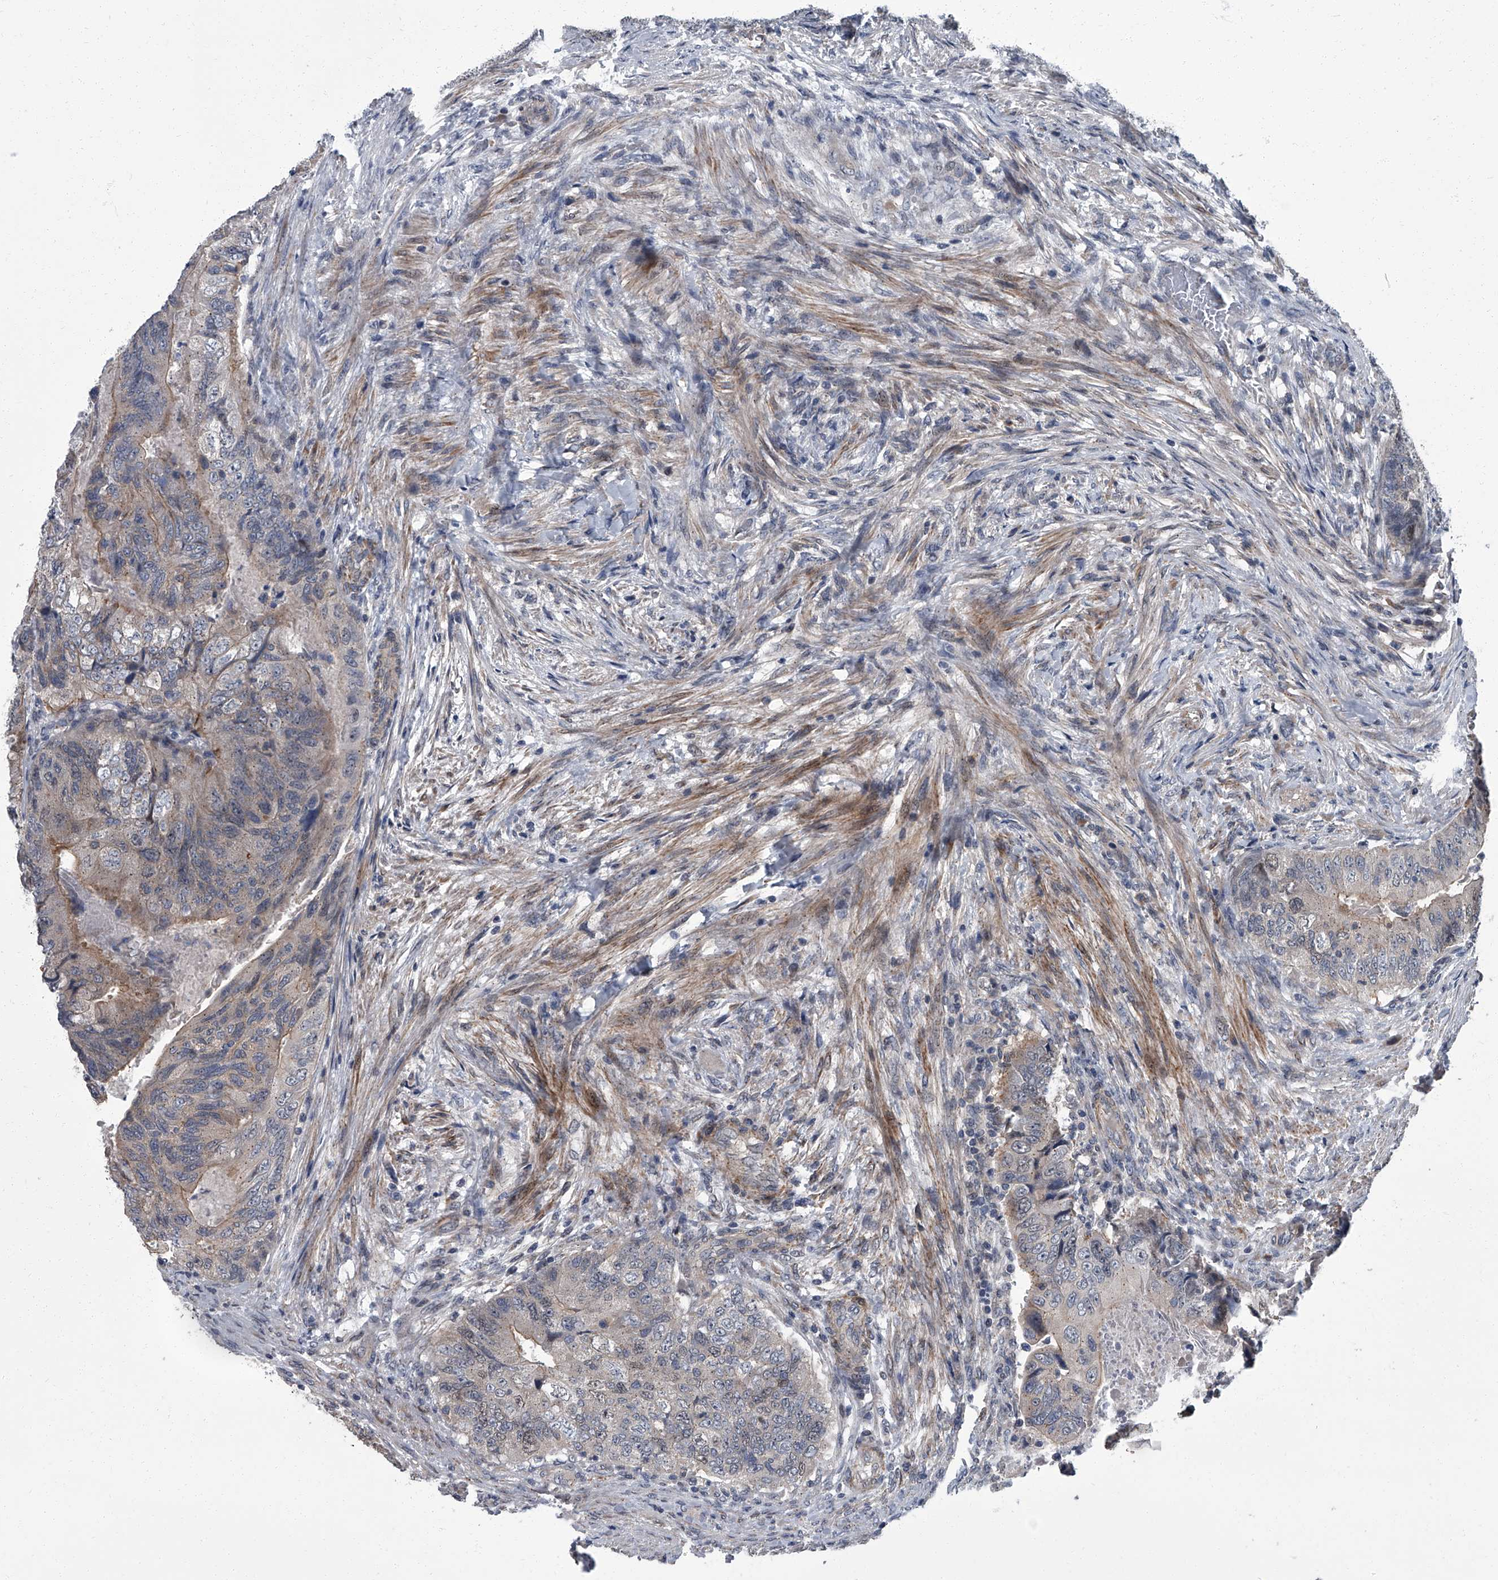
{"staining": {"intensity": "moderate", "quantity": "<25%", "location": "cytoplasmic/membranous"}, "tissue": "colorectal cancer", "cell_type": "Tumor cells", "image_type": "cancer", "snomed": [{"axis": "morphology", "description": "Adenocarcinoma, NOS"}, {"axis": "topography", "description": "Rectum"}], "caption": "About <25% of tumor cells in colorectal cancer display moderate cytoplasmic/membranous protein staining as visualized by brown immunohistochemical staining.", "gene": "ZNF274", "patient": {"sex": "male", "age": 63}}